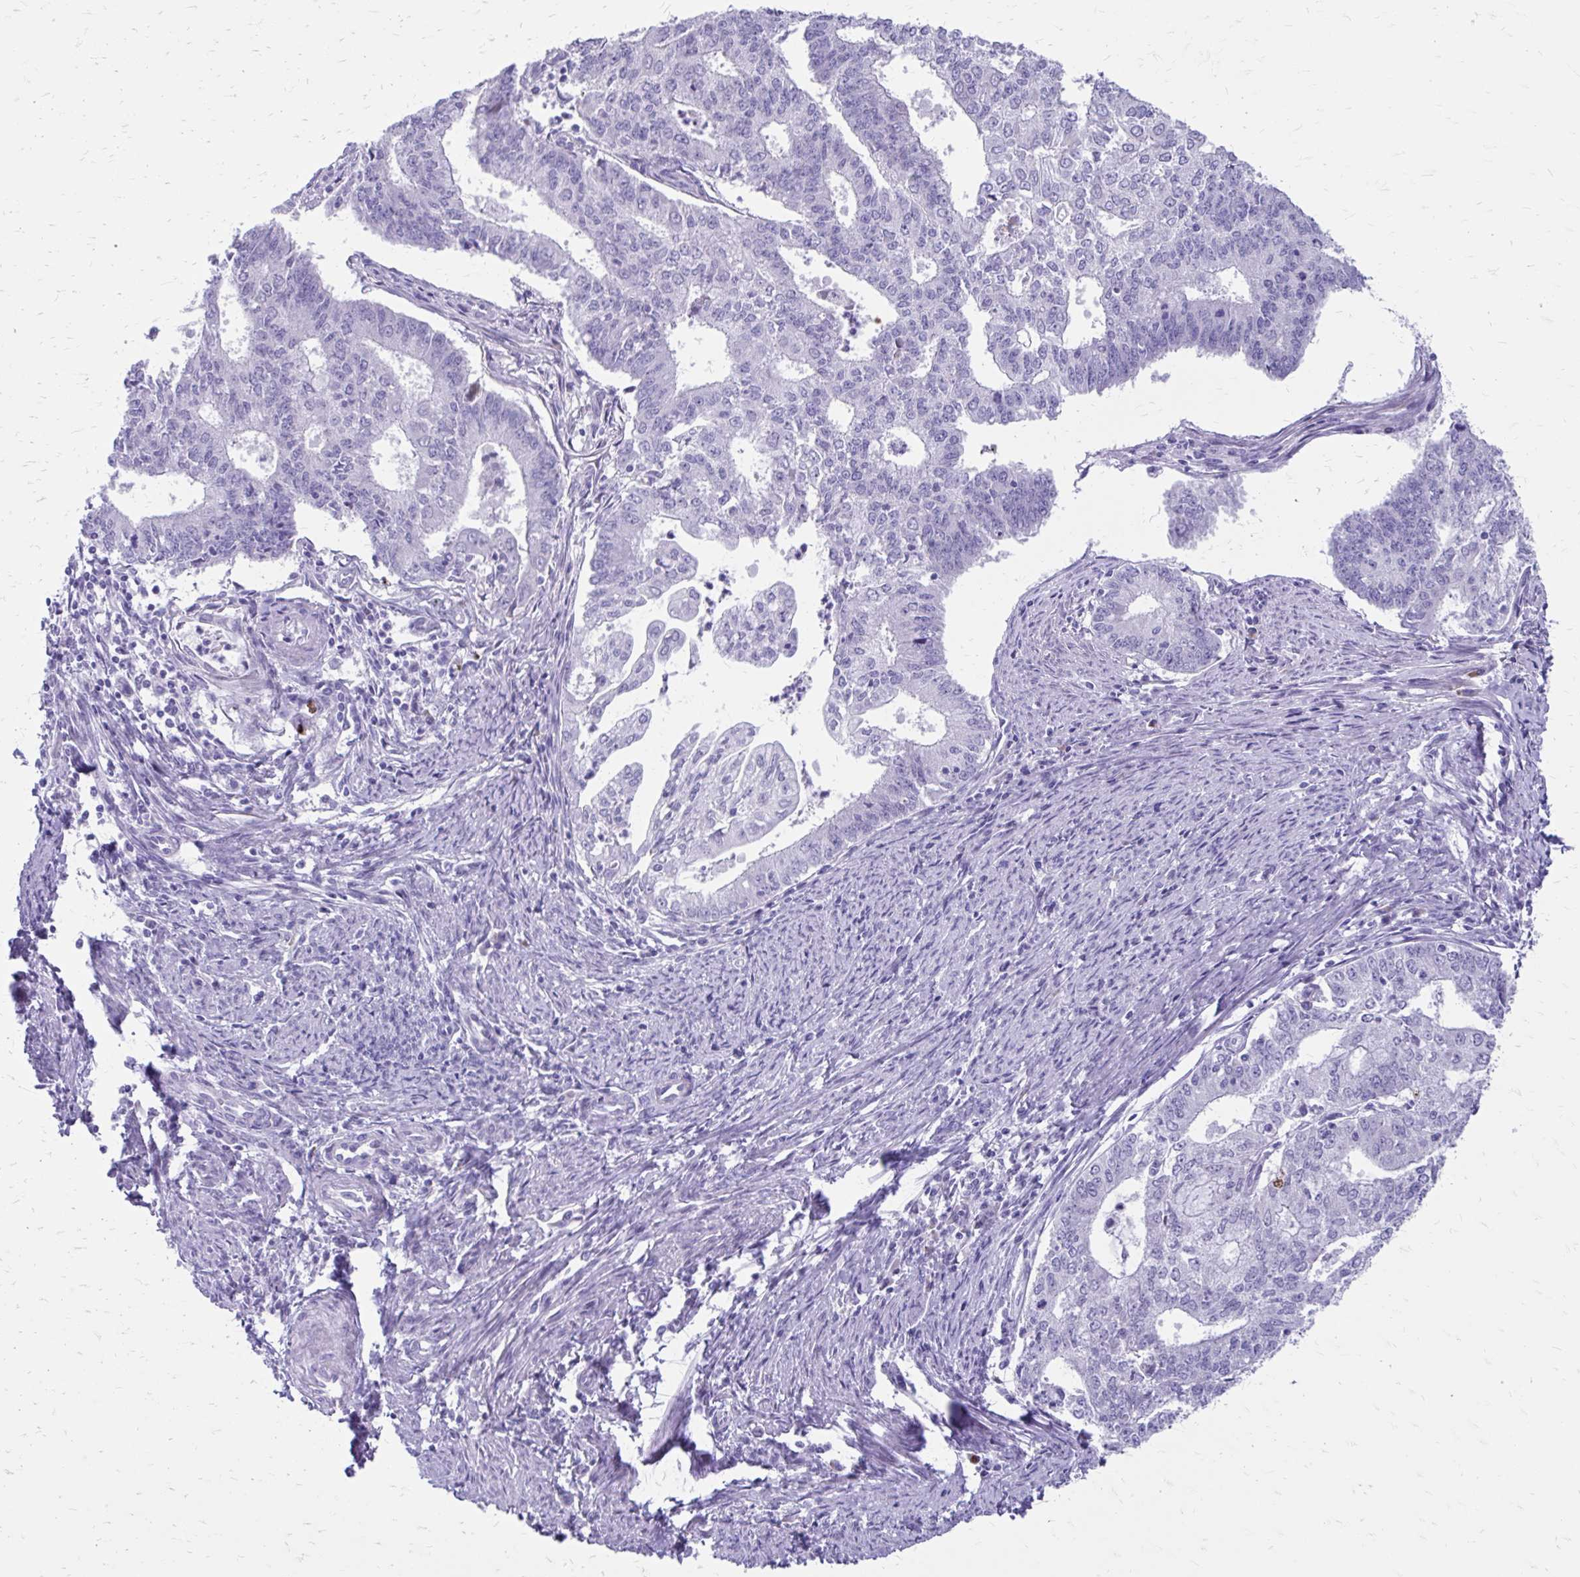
{"staining": {"intensity": "negative", "quantity": "none", "location": "none"}, "tissue": "endometrial cancer", "cell_type": "Tumor cells", "image_type": "cancer", "snomed": [{"axis": "morphology", "description": "Adenocarcinoma, NOS"}, {"axis": "topography", "description": "Endometrium"}], "caption": "An immunohistochemistry (IHC) histopathology image of endometrial adenocarcinoma is shown. There is no staining in tumor cells of endometrial adenocarcinoma.", "gene": "LCN15", "patient": {"sex": "female", "age": 61}}